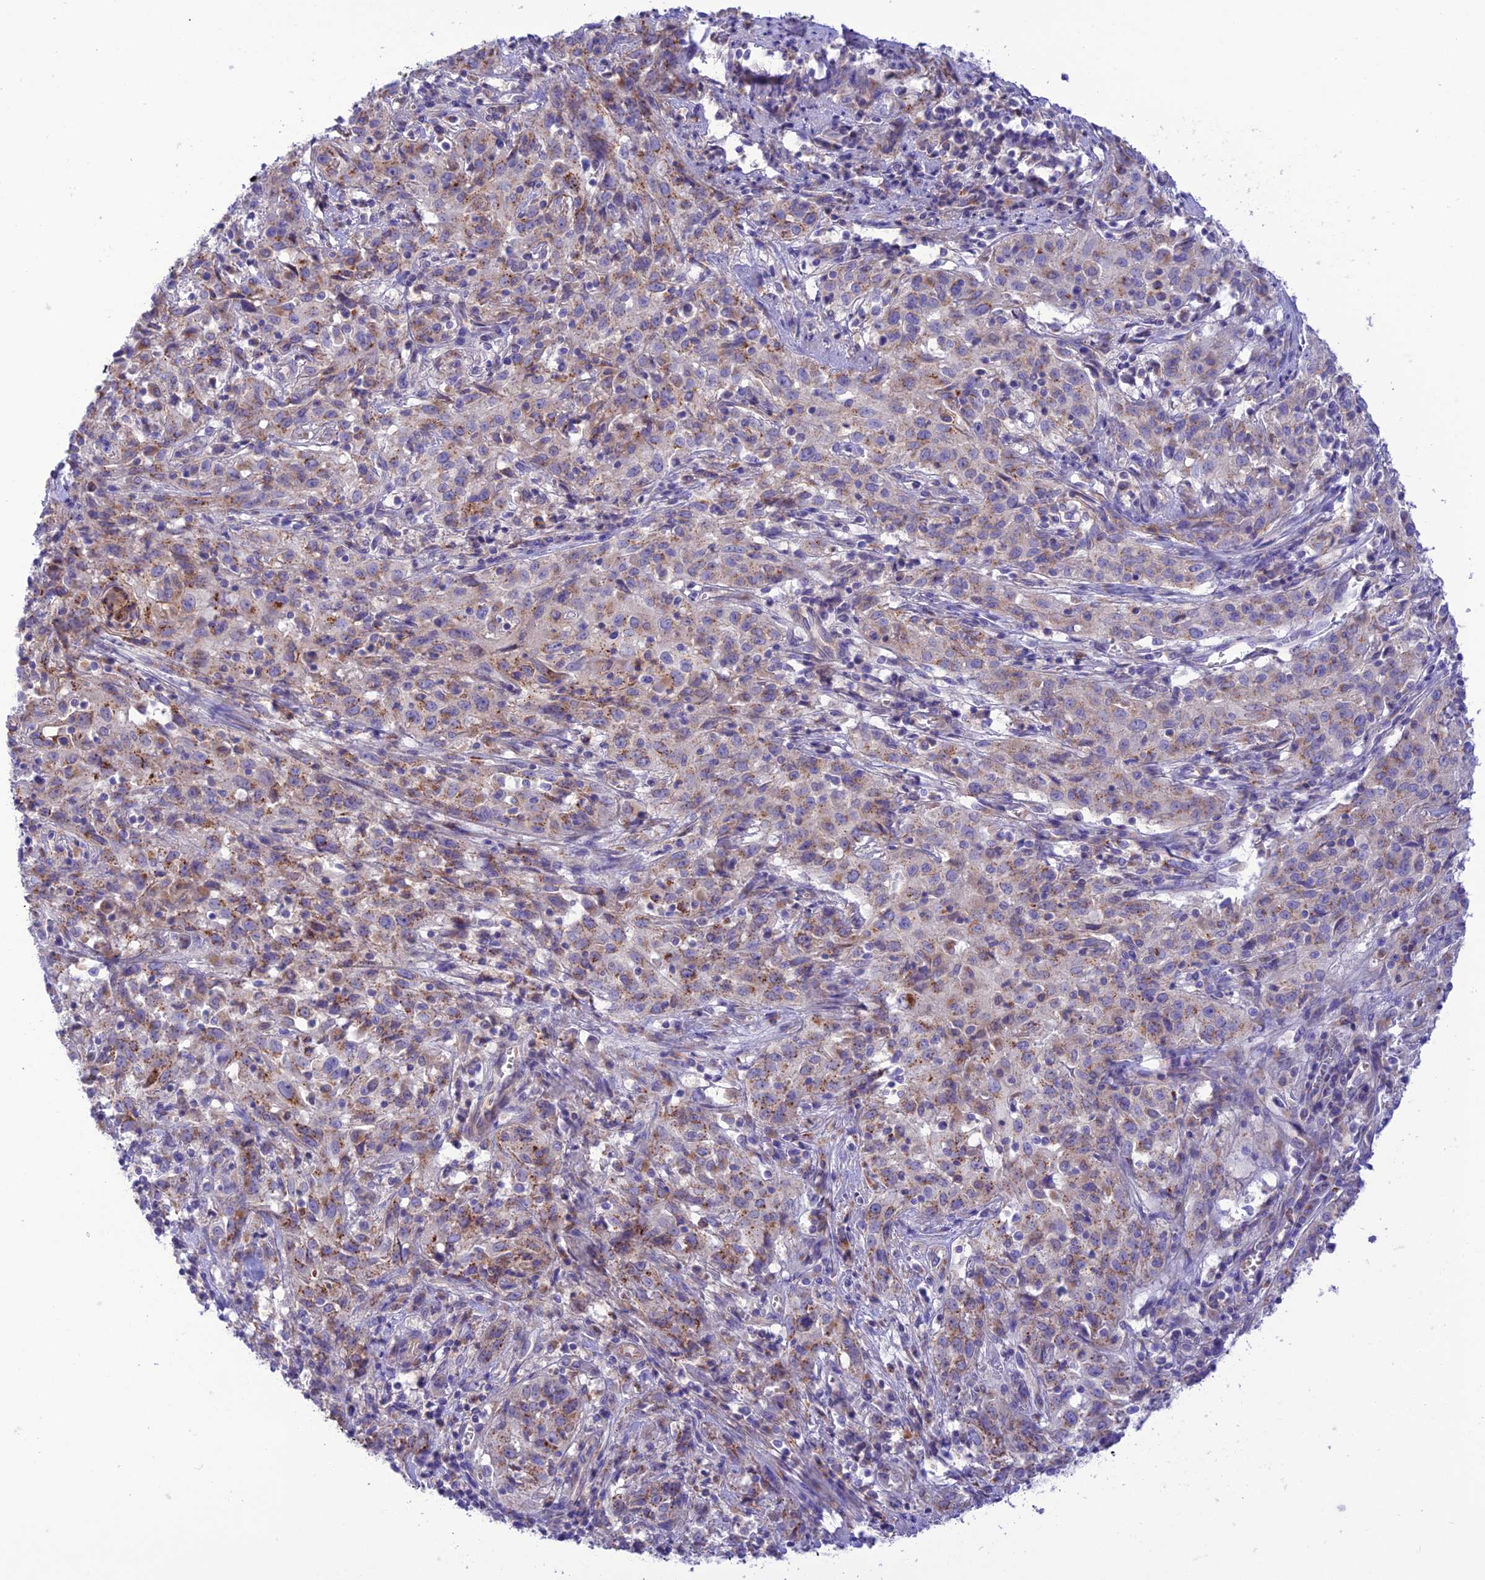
{"staining": {"intensity": "moderate", "quantity": "<25%", "location": "cytoplasmic/membranous"}, "tissue": "cervical cancer", "cell_type": "Tumor cells", "image_type": "cancer", "snomed": [{"axis": "morphology", "description": "Squamous cell carcinoma, NOS"}, {"axis": "topography", "description": "Cervix"}], "caption": "Cervical squamous cell carcinoma stained for a protein demonstrates moderate cytoplasmic/membranous positivity in tumor cells.", "gene": "CHSY3", "patient": {"sex": "female", "age": 57}}